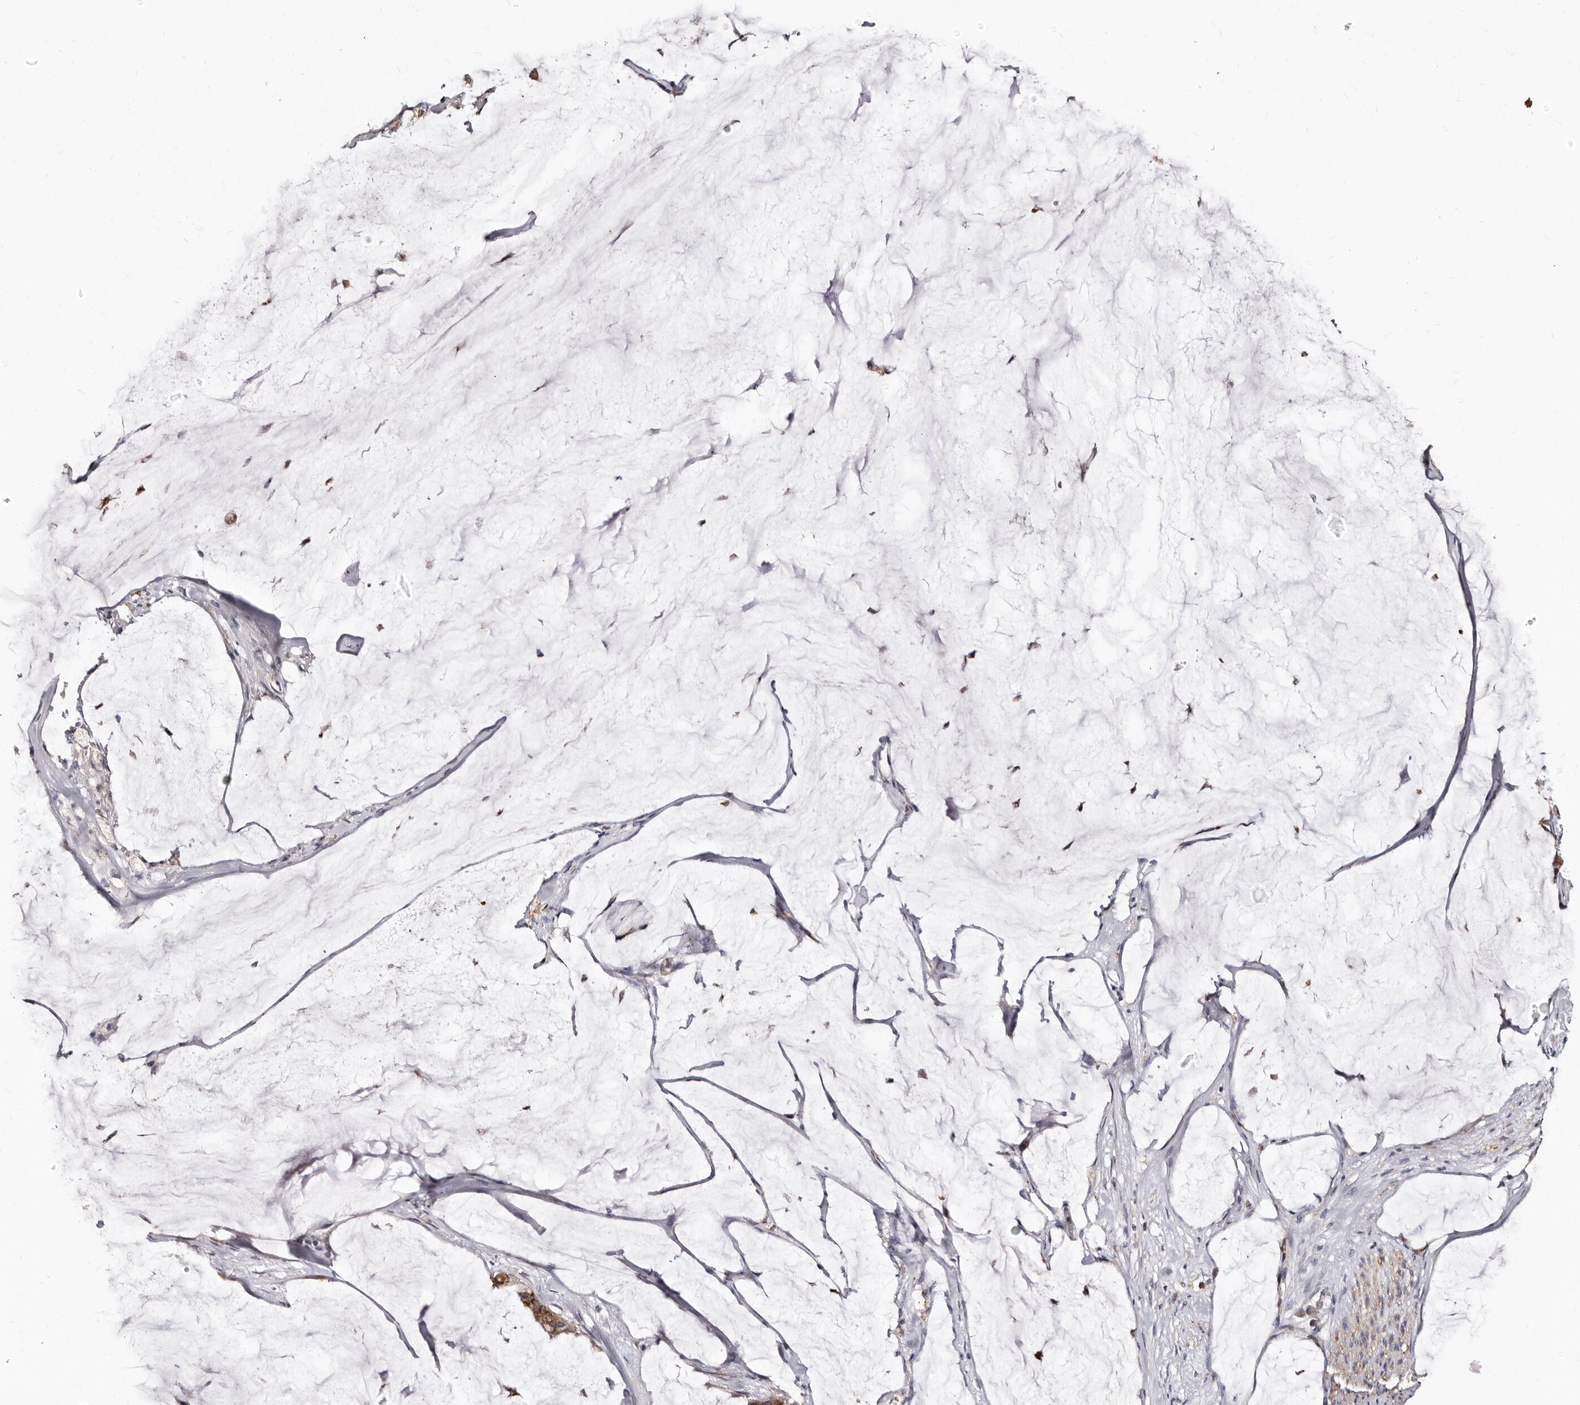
{"staining": {"intensity": "moderate", "quantity": ">75%", "location": "cytoplasmic/membranous"}, "tissue": "pancreatic cancer", "cell_type": "Tumor cells", "image_type": "cancer", "snomed": [{"axis": "morphology", "description": "Adenocarcinoma, NOS"}, {"axis": "topography", "description": "Pancreas"}], "caption": "DAB (3,3'-diaminobenzidine) immunohistochemical staining of human adenocarcinoma (pancreatic) displays moderate cytoplasmic/membranous protein positivity in about >75% of tumor cells.", "gene": "PTAFR", "patient": {"sex": "male", "age": 41}}